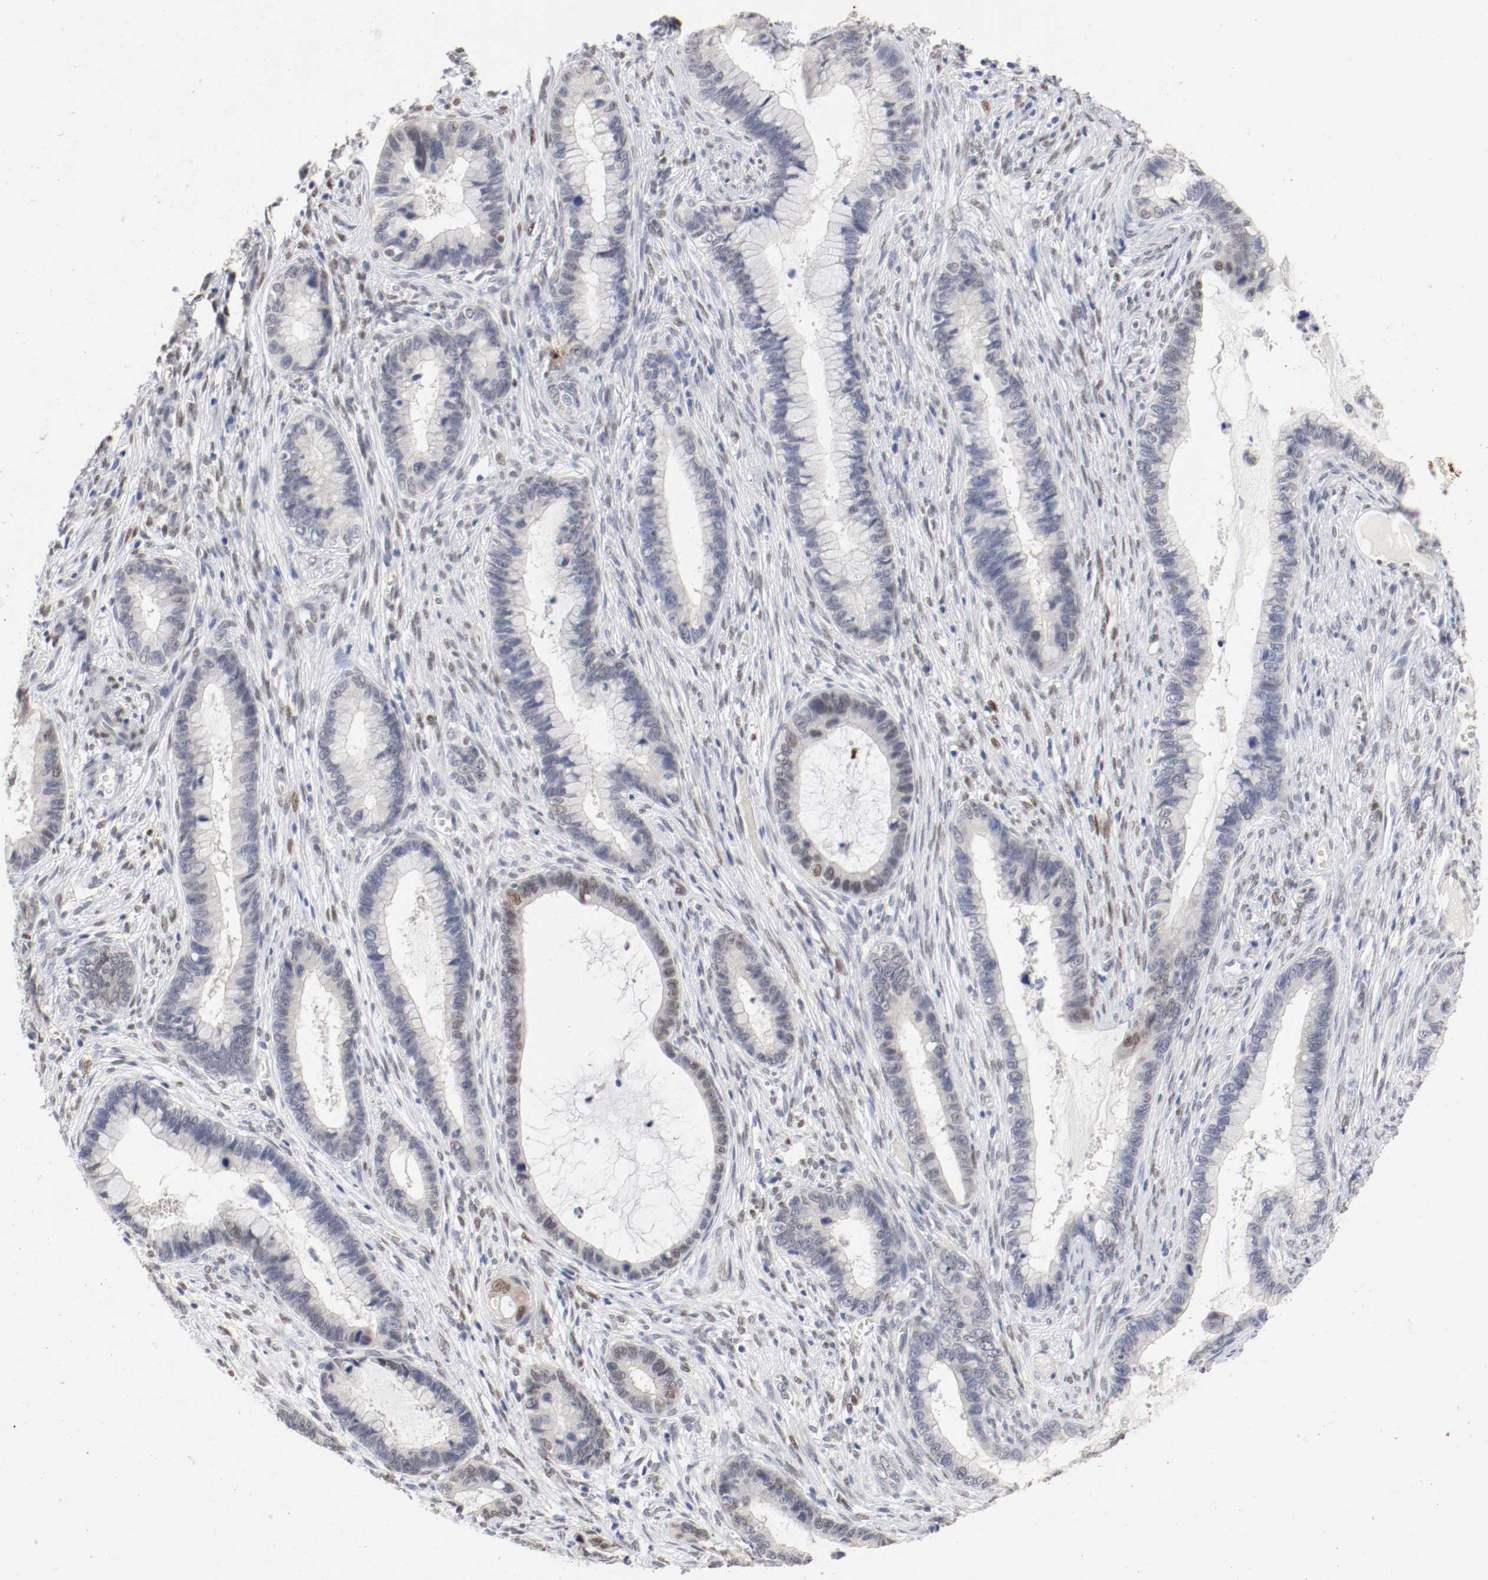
{"staining": {"intensity": "moderate", "quantity": "<25%", "location": "nuclear"}, "tissue": "cervical cancer", "cell_type": "Tumor cells", "image_type": "cancer", "snomed": [{"axis": "morphology", "description": "Adenocarcinoma, NOS"}, {"axis": "topography", "description": "Cervix"}], "caption": "Immunohistochemical staining of human cervical adenocarcinoma demonstrates moderate nuclear protein expression in about <25% of tumor cells.", "gene": "FOSL2", "patient": {"sex": "female", "age": 44}}